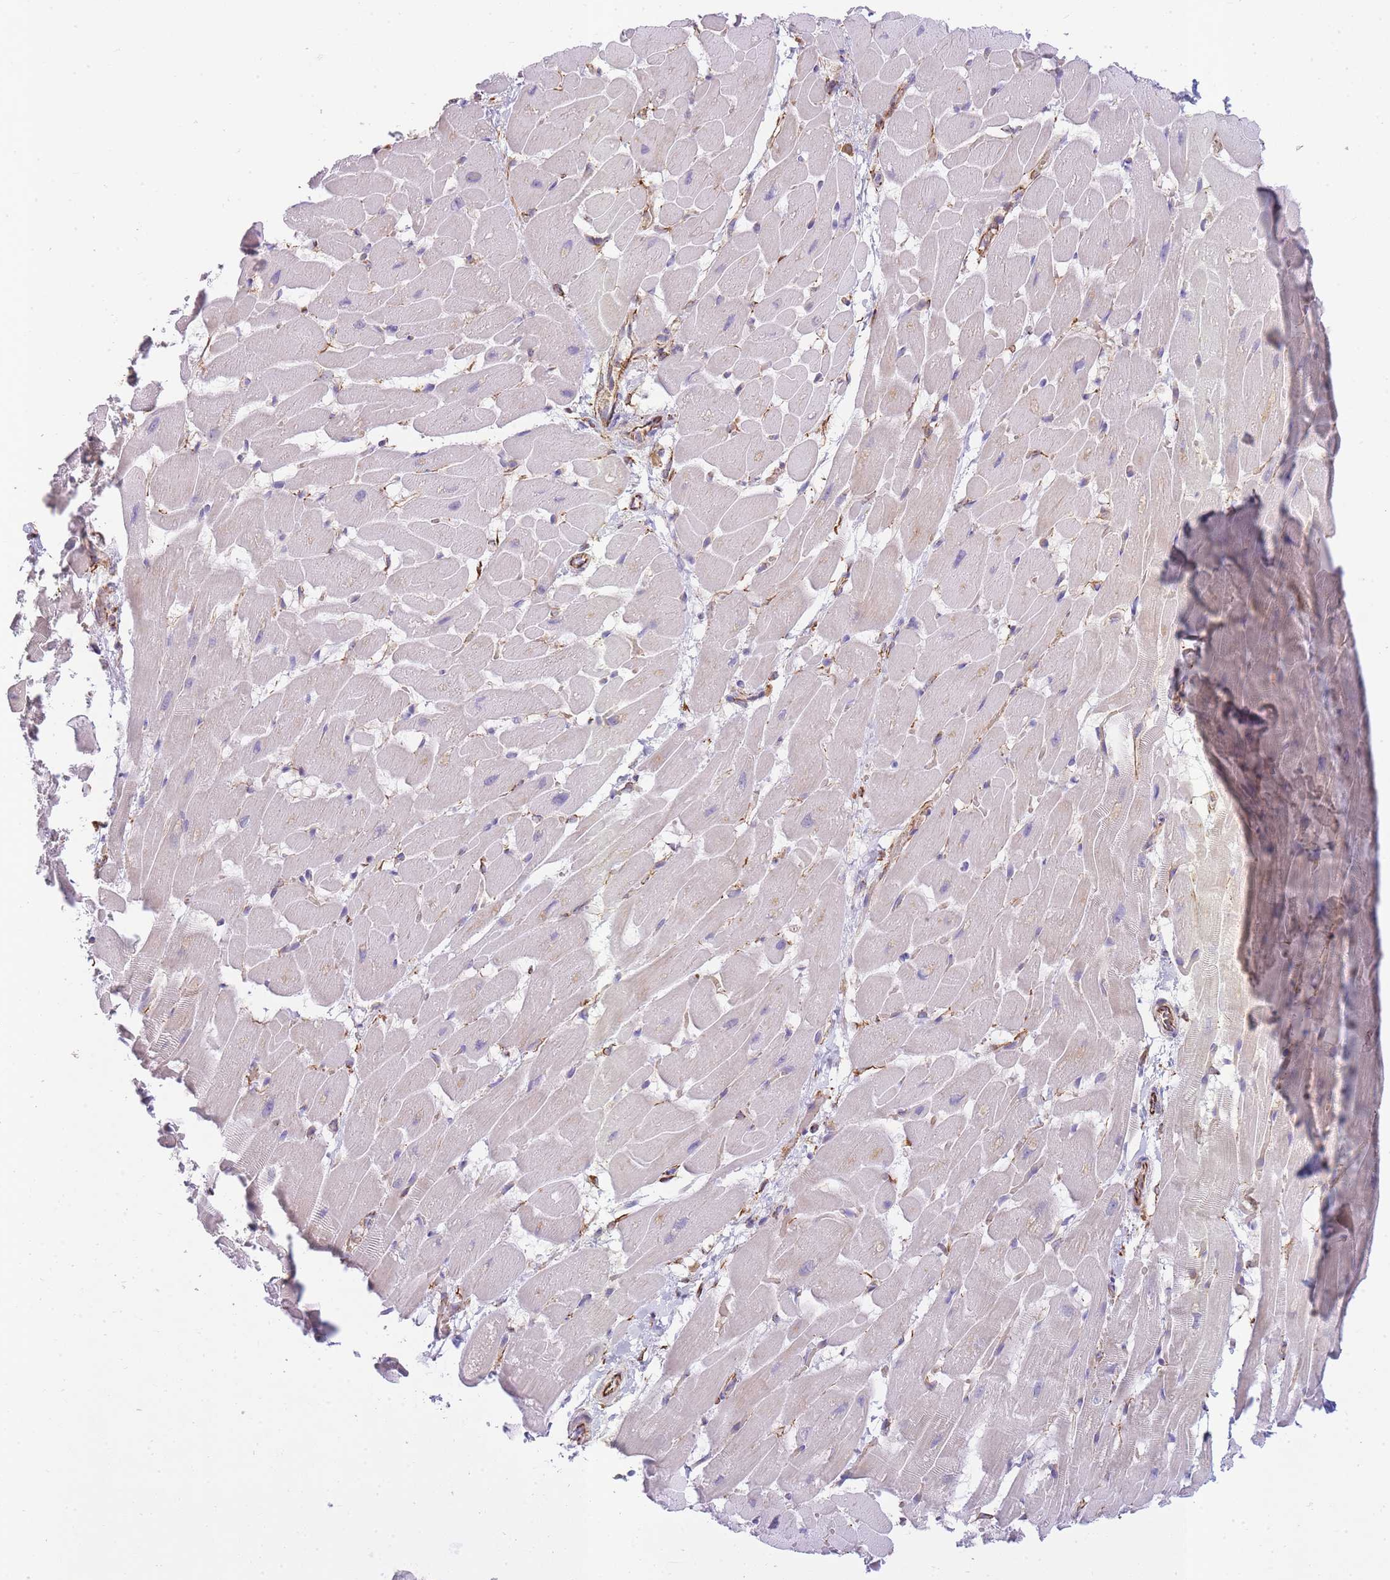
{"staining": {"intensity": "negative", "quantity": "none", "location": "none"}, "tissue": "heart muscle", "cell_type": "Cardiomyocytes", "image_type": "normal", "snomed": [{"axis": "morphology", "description": "Normal tissue, NOS"}, {"axis": "topography", "description": "Heart"}], "caption": "Immunohistochemistry histopathology image of normal heart muscle: human heart muscle stained with DAB exhibits no significant protein expression in cardiomyocytes. The staining was performed using DAB to visualize the protein expression in brown, while the nuclei were stained in blue with hematoxylin (Magnification: 20x).", "gene": "ECPAS", "patient": {"sex": "male", "age": 37}}